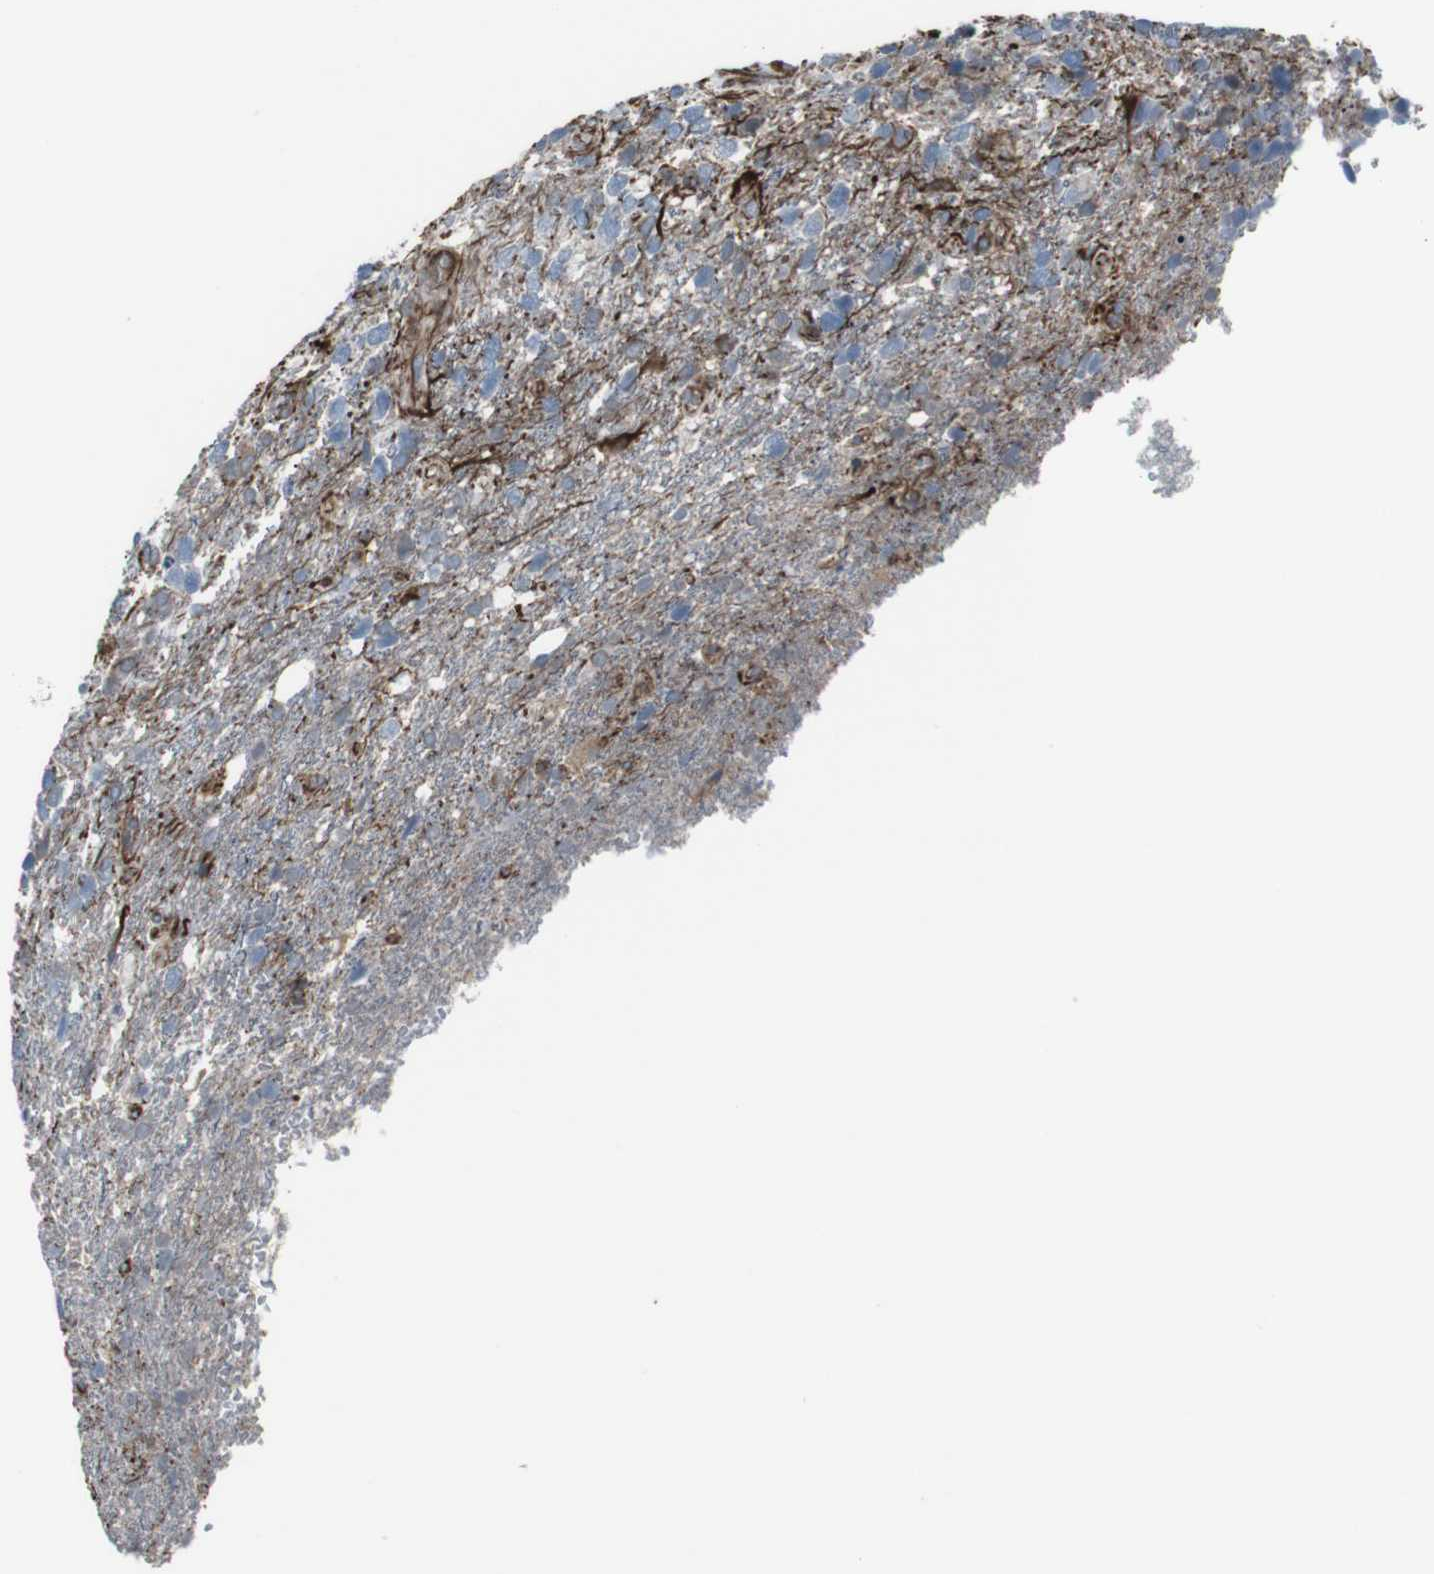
{"staining": {"intensity": "negative", "quantity": "none", "location": "none"}, "tissue": "glioma", "cell_type": "Tumor cells", "image_type": "cancer", "snomed": [{"axis": "morphology", "description": "Glioma, malignant, High grade"}, {"axis": "topography", "description": "Brain"}], "caption": "Immunohistochemistry photomicrograph of neoplastic tissue: human glioma stained with DAB (3,3'-diaminobenzidine) shows no significant protein expression in tumor cells.", "gene": "TMEM141", "patient": {"sex": "female", "age": 58}}